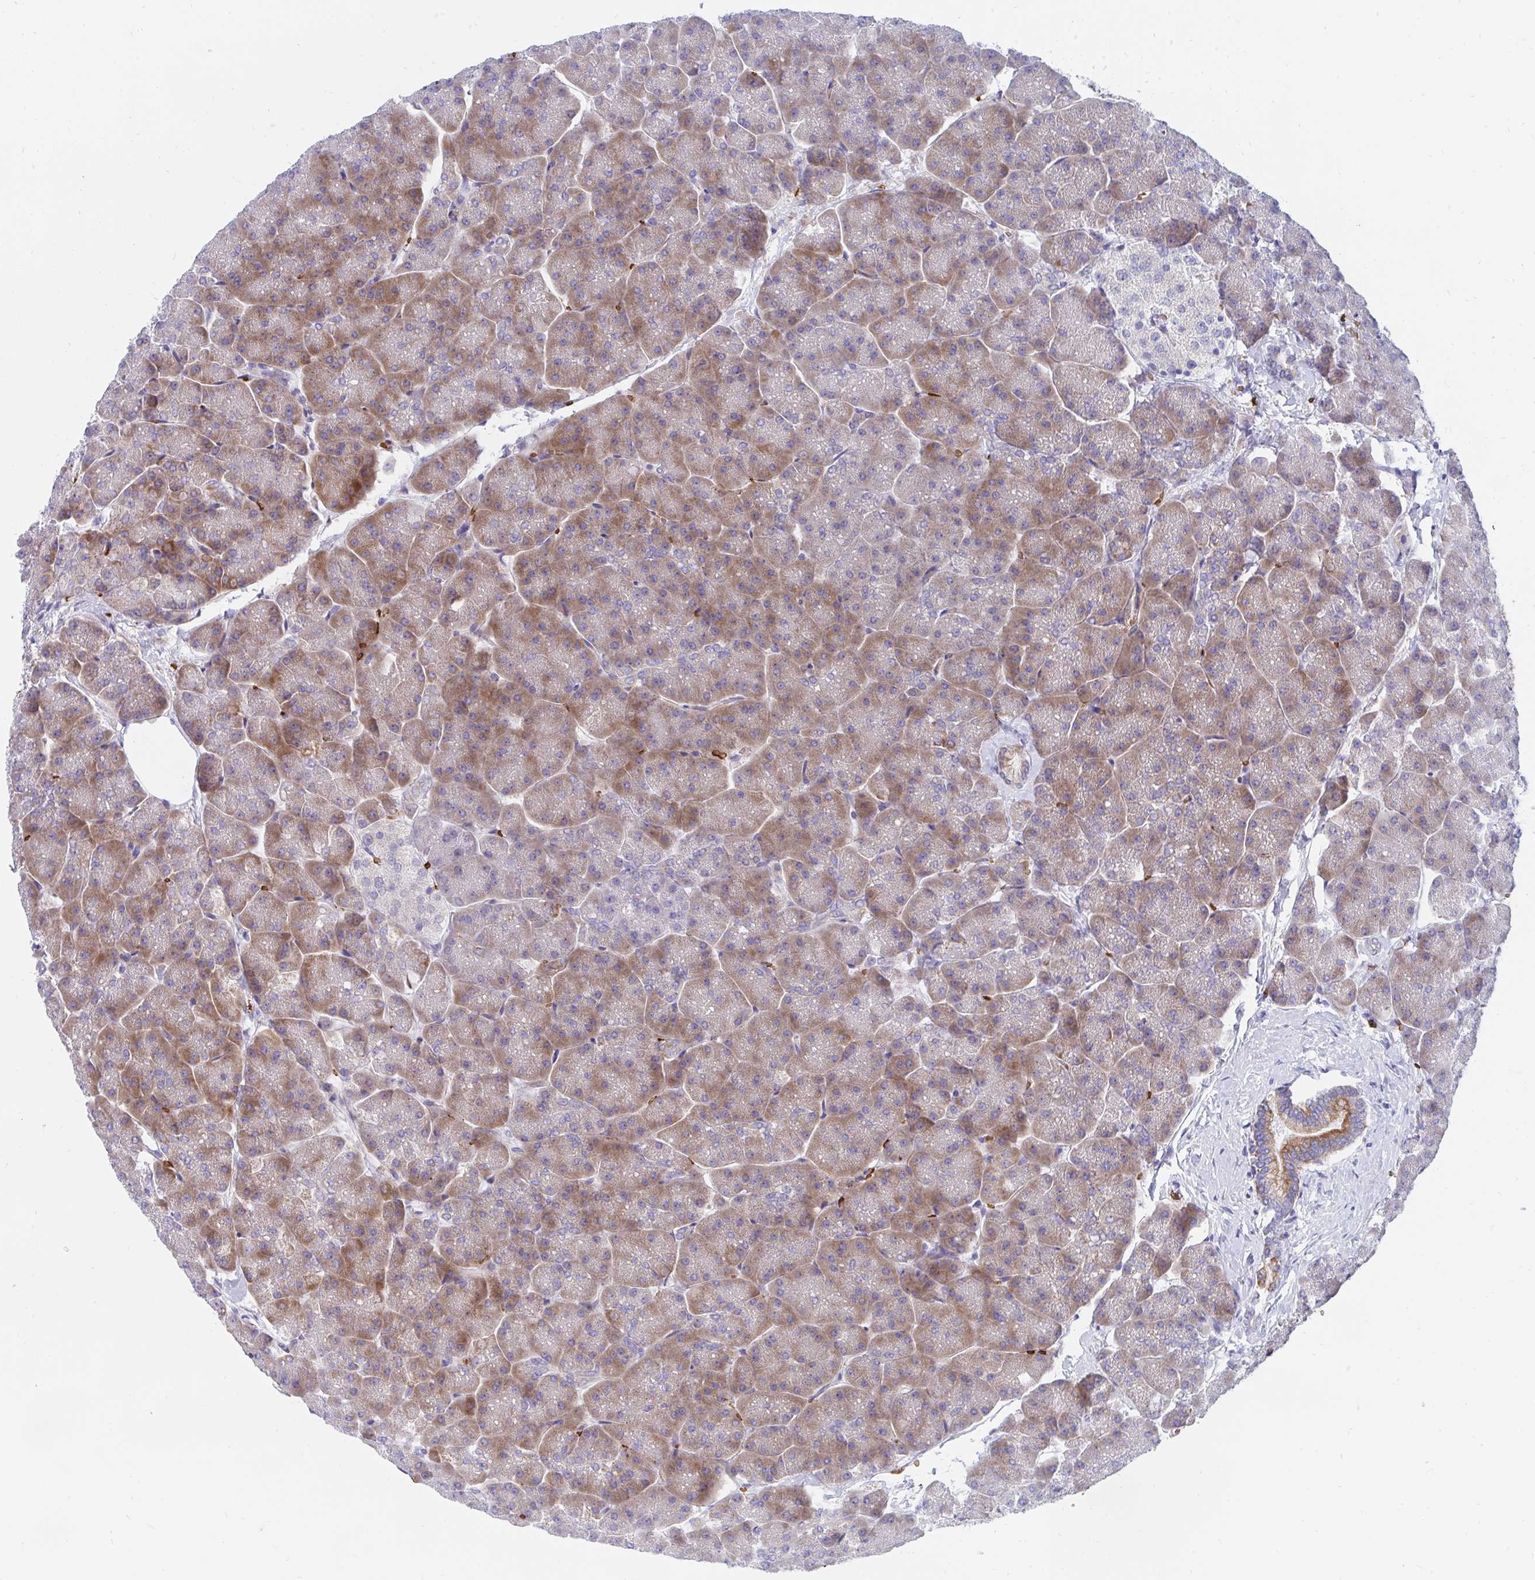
{"staining": {"intensity": "moderate", "quantity": "25%-75%", "location": "cytoplasmic/membranous"}, "tissue": "pancreas", "cell_type": "Exocrine glandular cells", "image_type": "normal", "snomed": [{"axis": "morphology", "description": "Normal tissue, NOS"}, {"axis": "topography", "description": "Pancreas"}, {"axis": "topography", "description": "Peripheral nerve tissue"}], "caption": "A micrograph of pancreas stained for a protein reveals moderate cytoplasmic/membranous brown staining in exocrine glandular cells.", "gene": "MROH2B", "patient": {"sex": "male", "age": 54}}